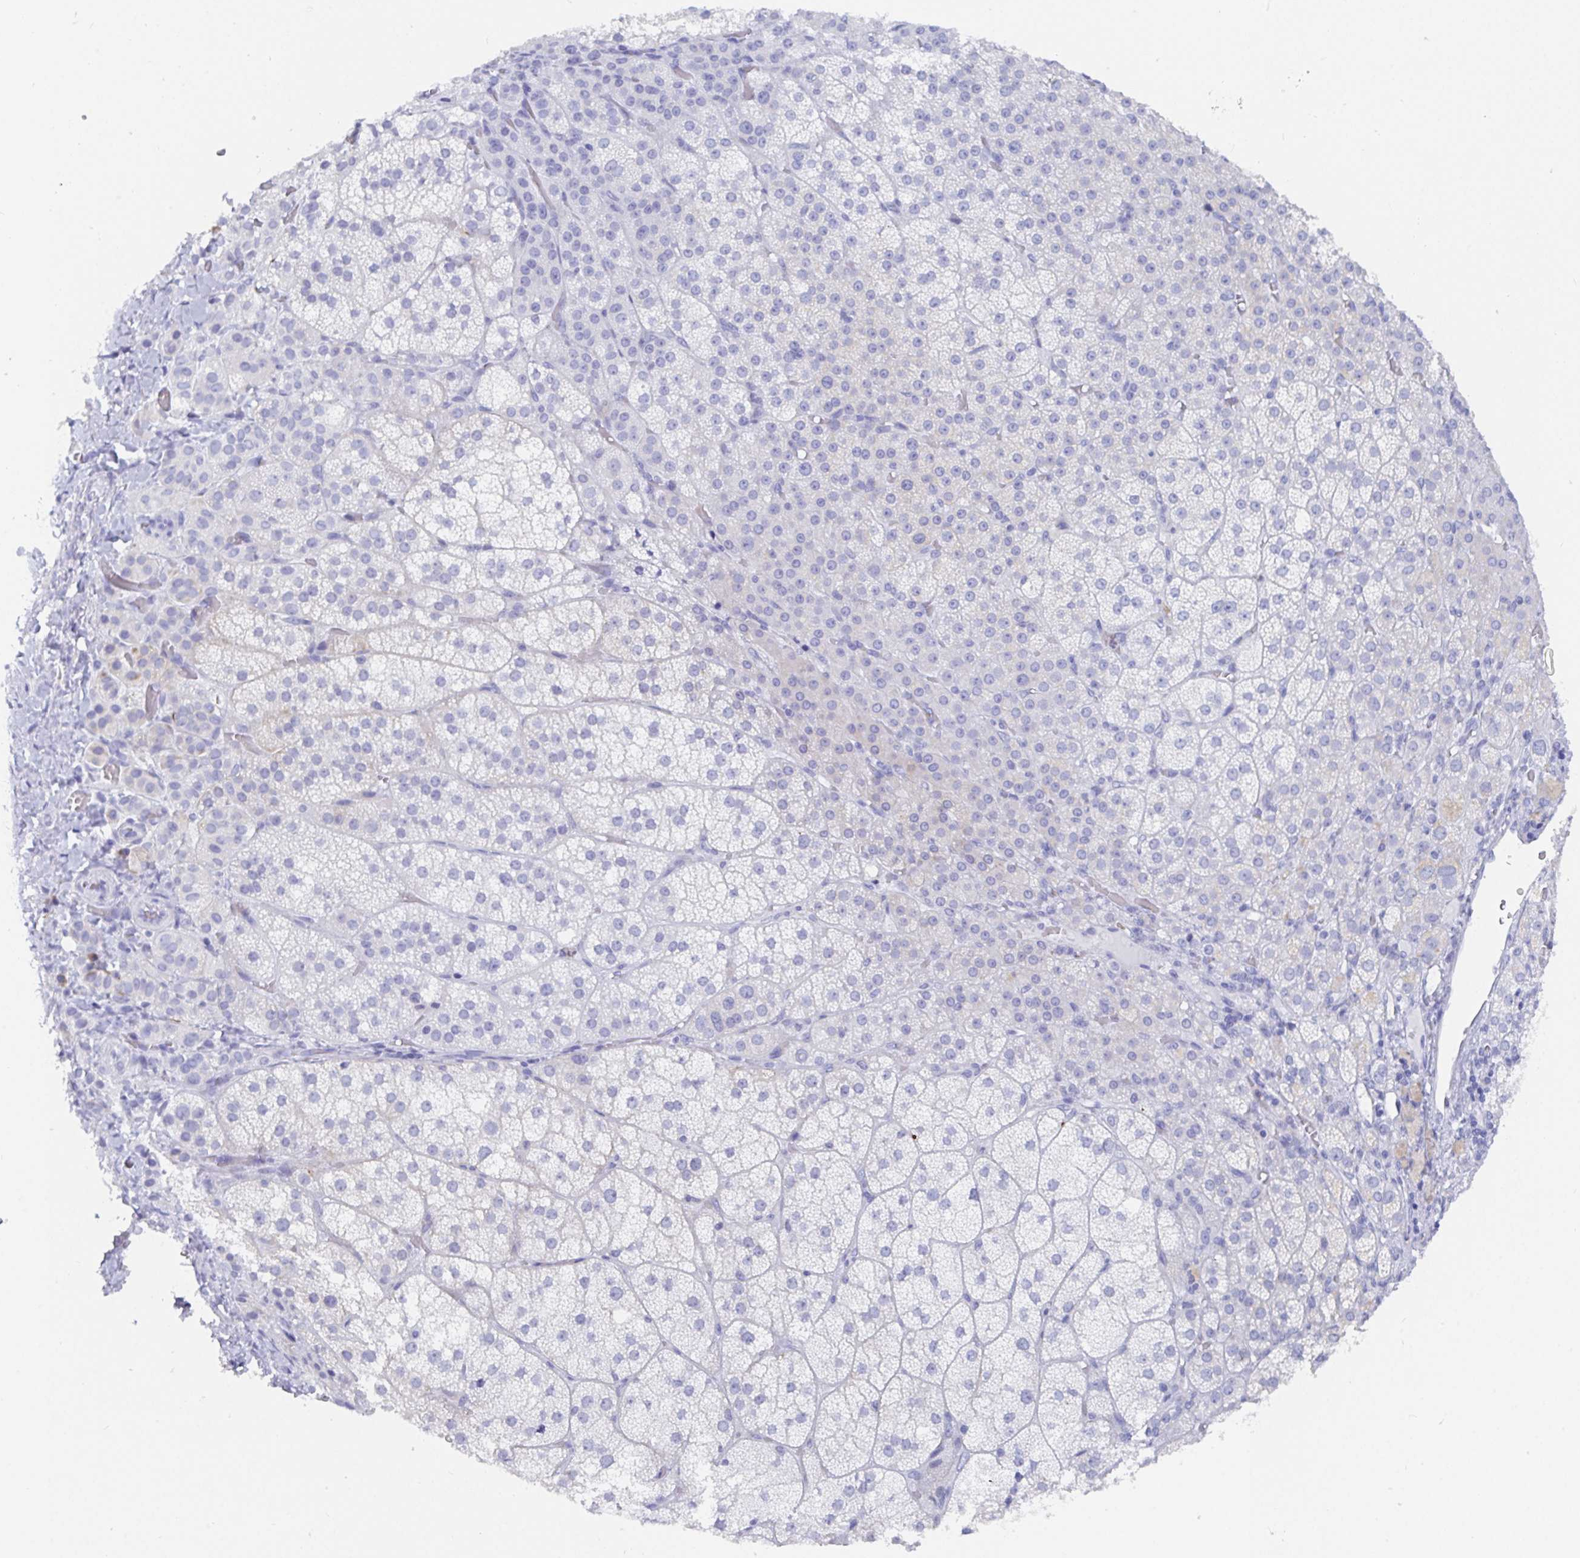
{"staining": {"intensity": "negative", "quantity": "none", "location": "none"}, "tissue": "adrenal gland", "cell_type": "Glandular cells", "image_type": "normal", "snomed": [{"axis": "morphology", "description": "Normal tissue, NOS"}, {"axis": "topography", "description": "Adrenal gland"}], "caption": "Immunohistochemical staining of benign human adrenal gland shows no significant staining in glandular cells. (DAB (3,3'-diaminobenzidine) immunohistochemistry visualized using brightfield microscopy, high magnification).", "gene": "CLDN8", "patient": {"sex": "female", "age": 60}}